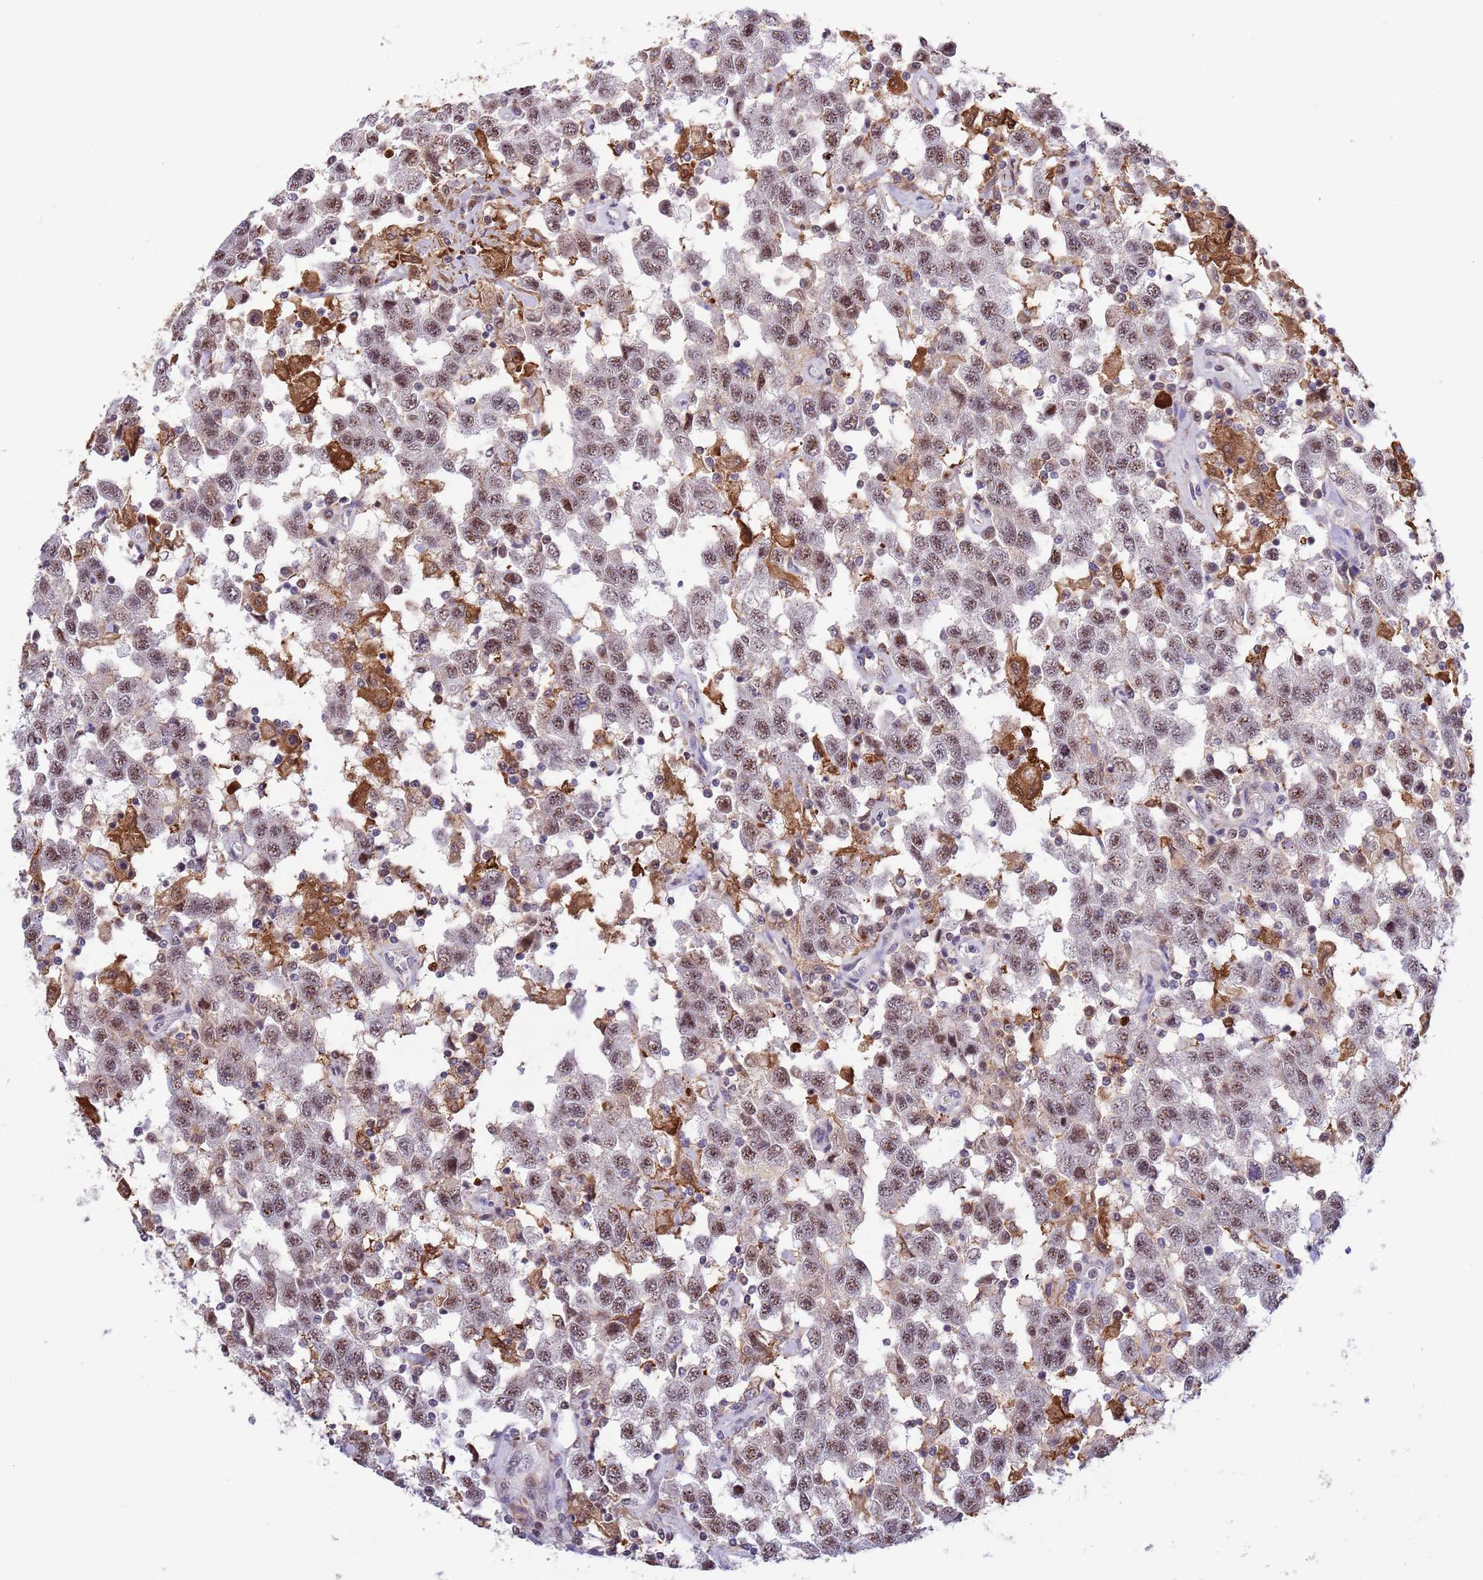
{"staining": {"intensity": "moderate", "quantity": ">75%", "location": "nuclear"}, "tissue": "testis cancer", "cell_type": "Tumor cells", "image_type": "cancer", "snomed": [{"axis": "morphology", "description": "Seminoma, NOS"}, {"axis": "topography", "description": "Testis"}], "caption": "Testis cancer stained with a brown dye reveals moderate nuclear positive staining in about >75% of tumor cells.", "gene": "CCNJL", "patient": {"sex": "male", "age": 41}}